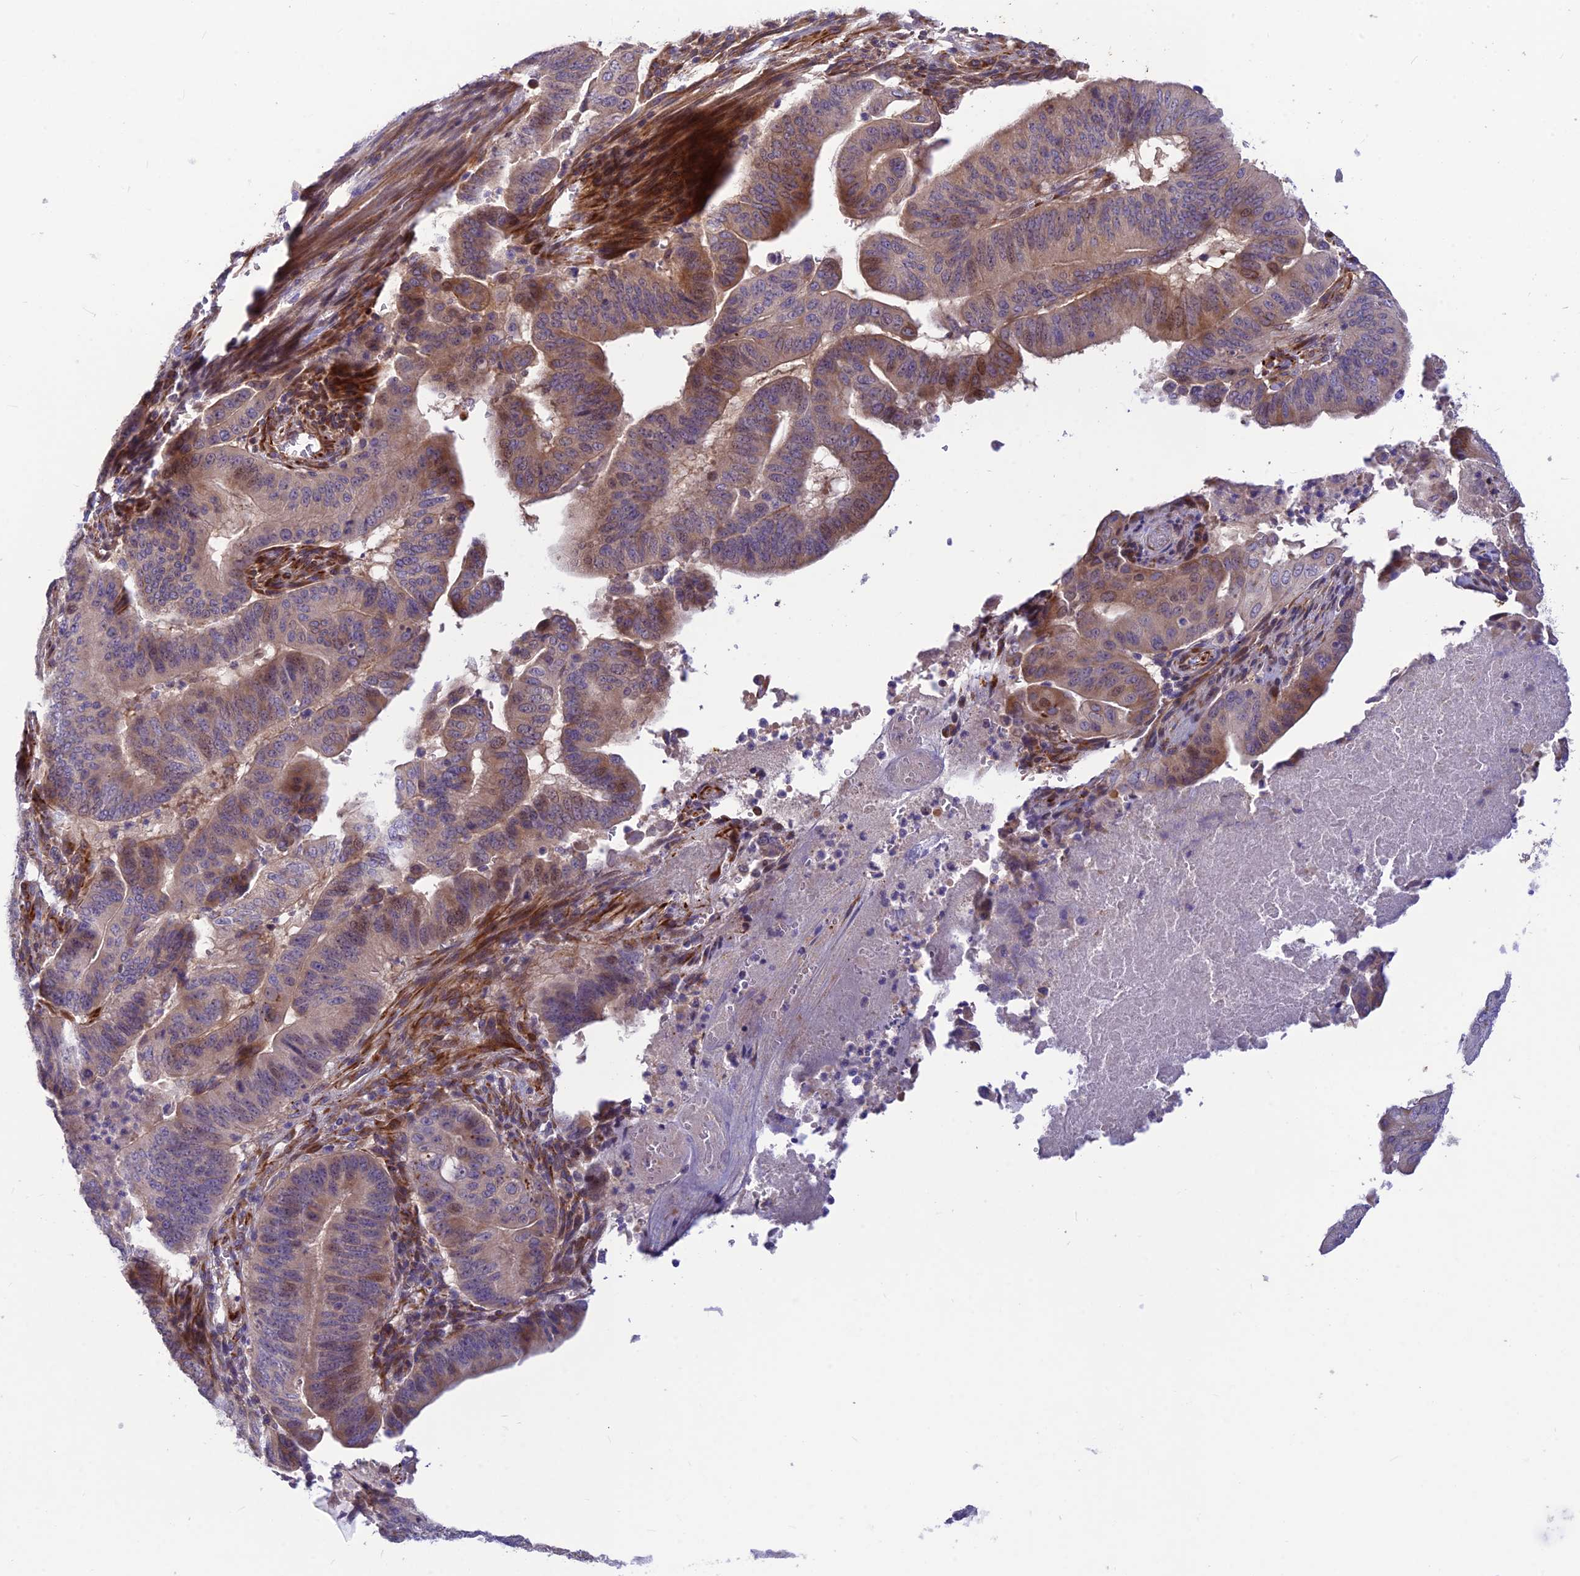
{"staining": {"intensity": "moderate", "quantity": "<25%", "location": "cytoplasmic/membranous,nuclear"}, "tissue": "pancreatic cancer", "cell_type": "Tumor cells", "image_type": "cancer", "snomed": [{"axis": "morphology", "description": "Adenocarcinoma, NOS"}, {"axis": "topography", "description": "Pancreas"}], "caption": "This micrograph displays pancreatic cancer stained with immunohistochemistry (IHC) to label a protein in brown. The cytoplasmic/membranous and nuclear of tumor cells show moderate positivity for the protein. Nuclei are counter-stained blue.", "gene": "ST8SIA5", "patient": {"sex": "female", "age": 77}}